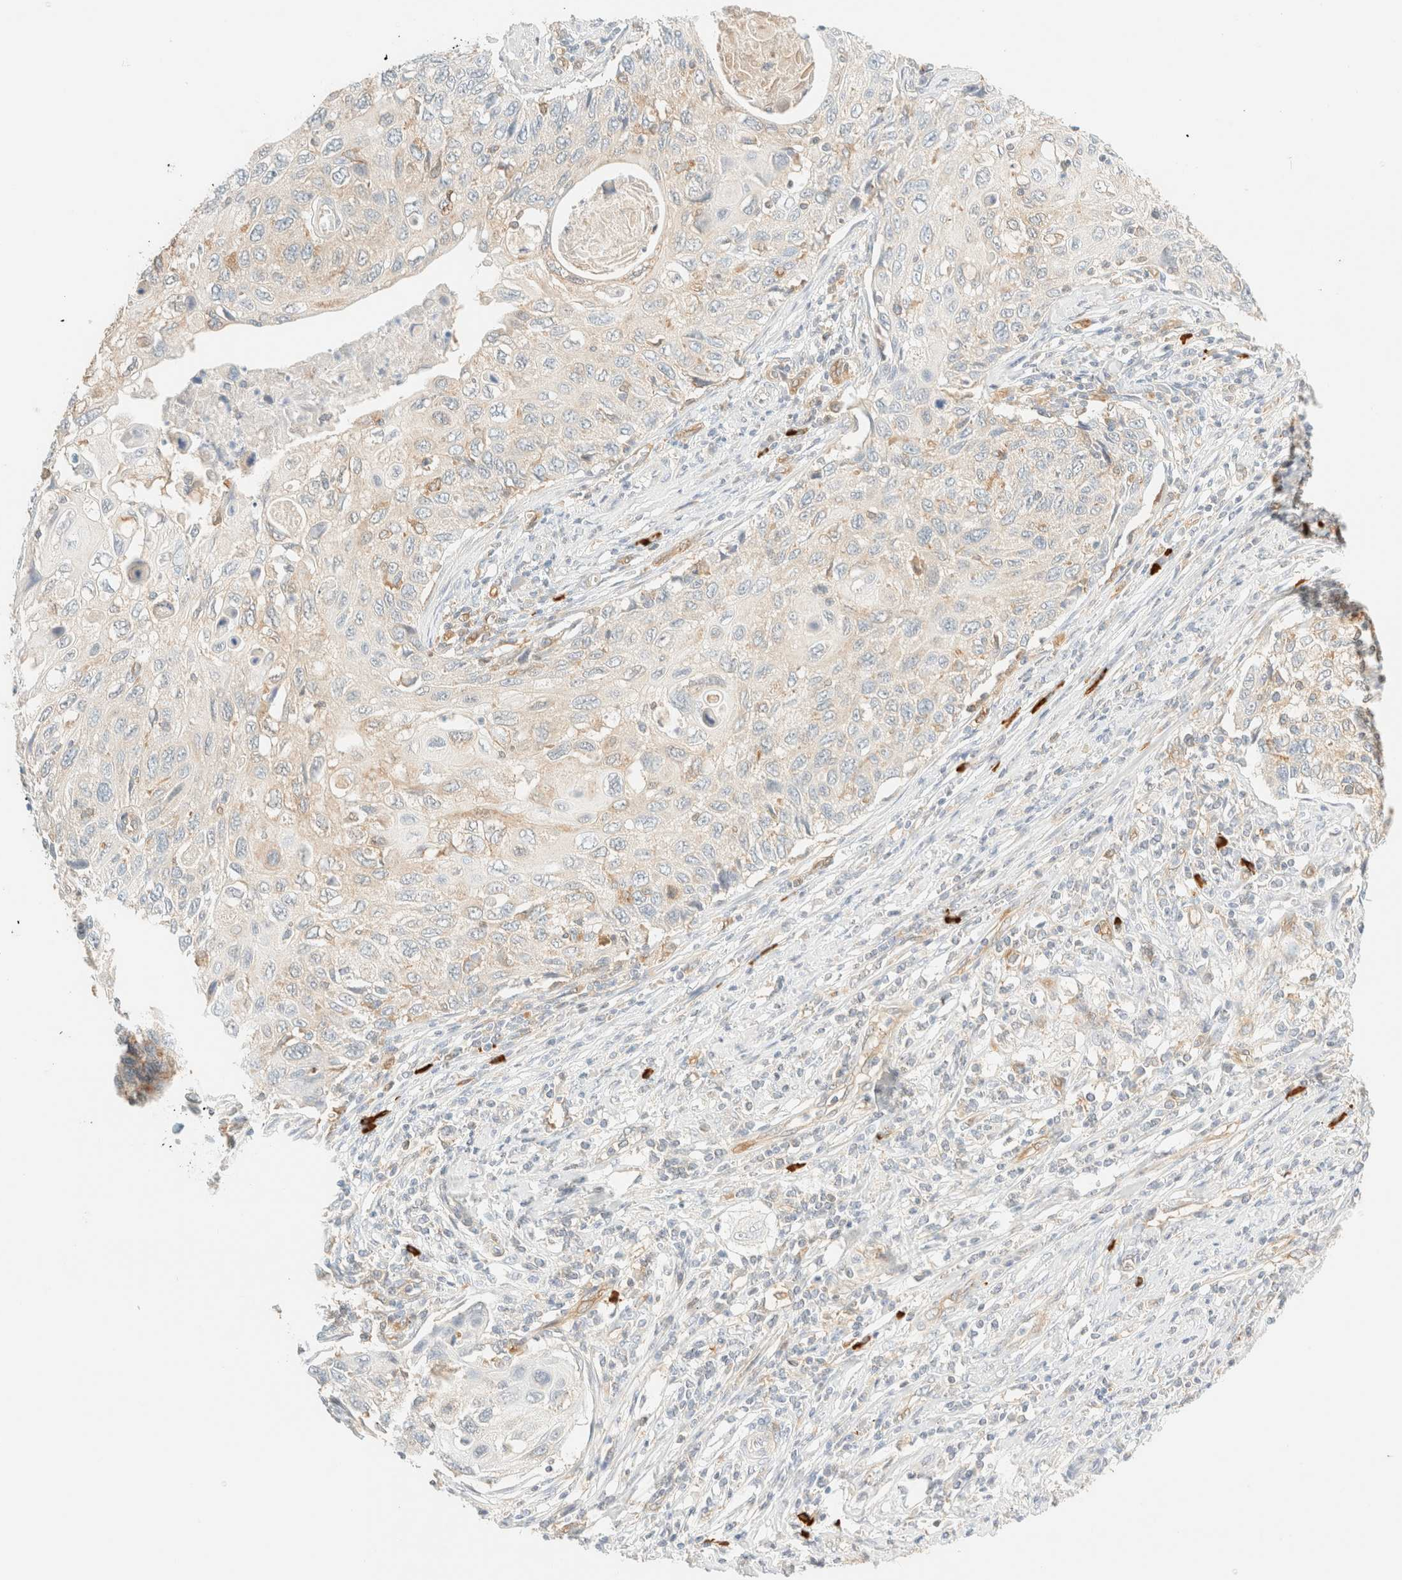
{"staining": {"intensity": "negative", "quantity": "none", "location": "none"}, "tissue": "cervical cancer", "cell_type": "Tumor cells", "image_type": "cancer", "snomed": [{"axis": "morphology", "description": "Squamous cell carcinoma, NOS"}, {"axis": "topography", "description": "Cervix"}], "caption": "A high-resolution image shows immunohistochemistry (IHC) staining of cervical cancer (squamous cell carcinoma), which demonstrates no significant expression in tumor cells.", "gene": "FHOD1", "patient": {"sex": "female", "age": 70}}